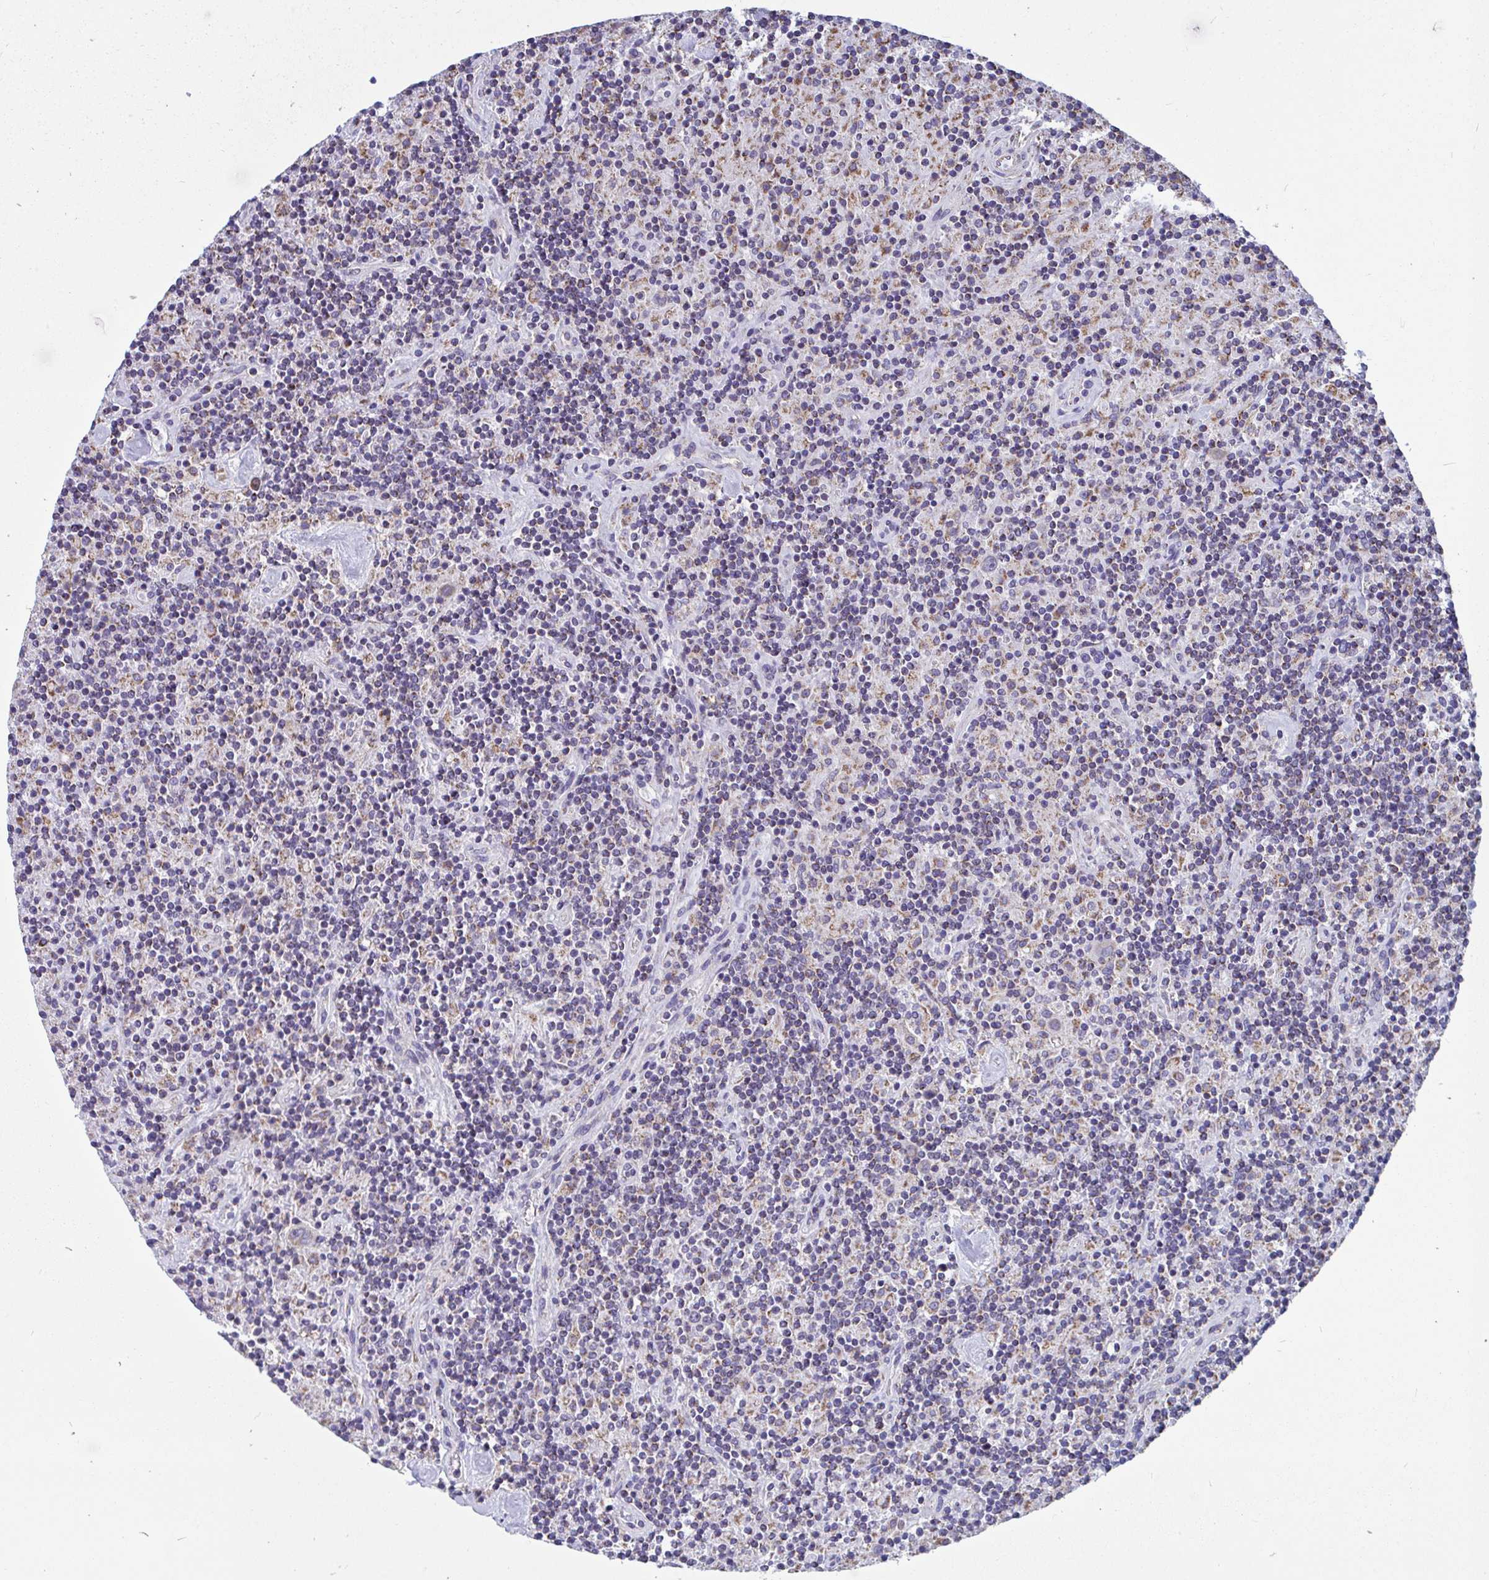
{"staining": {"intensity": "negative", "quantity": "none", "location": "none"}, "tissue": "lymphoma", "cell_type": "Tumor cells", "image_type": "cancer", "snomed": [{"axis": "morphology", "description": "Hodgkin's disease, NOS"}, {"axis": "topography", "description": "Lymph node"}], "caption": "This is a image of IHC staining of Hodgkin's disease, which shows no expression in tumor cells. The staining was performed using DAB (3,3'-diaminobenzidine) to visualize the protein expression in brown, while the nuclei were stained in blue with hematoxylin (Magnification: 20x).", "gene": "OR13A1", "patient": {"sex": "male", "age": 70}}